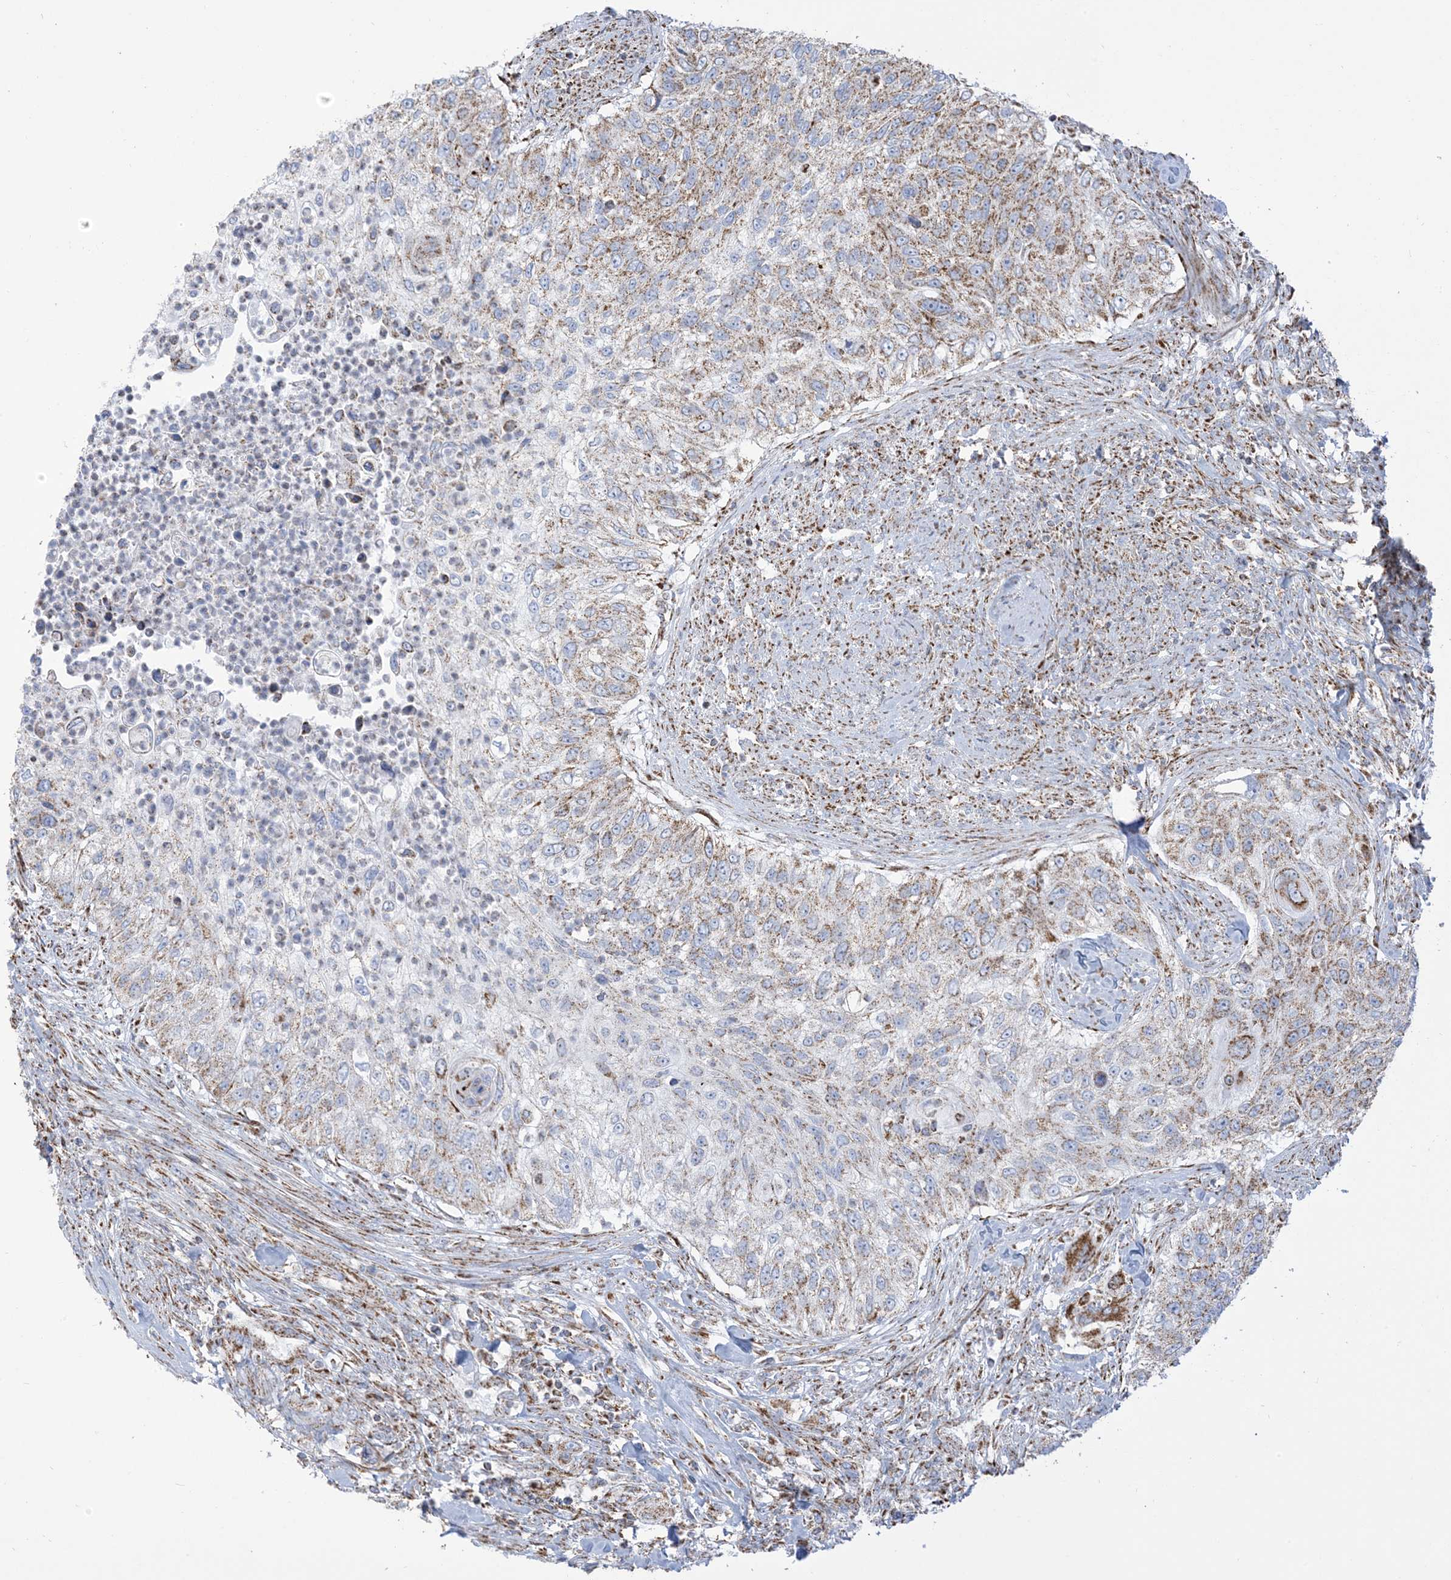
{"staining": {"intensity": "weak", "quantity": ">75%", "location": "cytoplasmic/membranous"}, "tissue": "urothelial cancer", "cell_type": "Tumor cells", "image_type": "cancer", "snomed": [{"axis": "morphology", "description": "Urothelial carcinoma, High grade"}, {"axis": "topography", "description": "Urinary bladder"}], "caption": "High-grade urothelial carcinoma stained with a protein marker shows weak staining in tumor cells.", "gene": "SAMM50", "patient": {"sex": "female", "age": 60}}